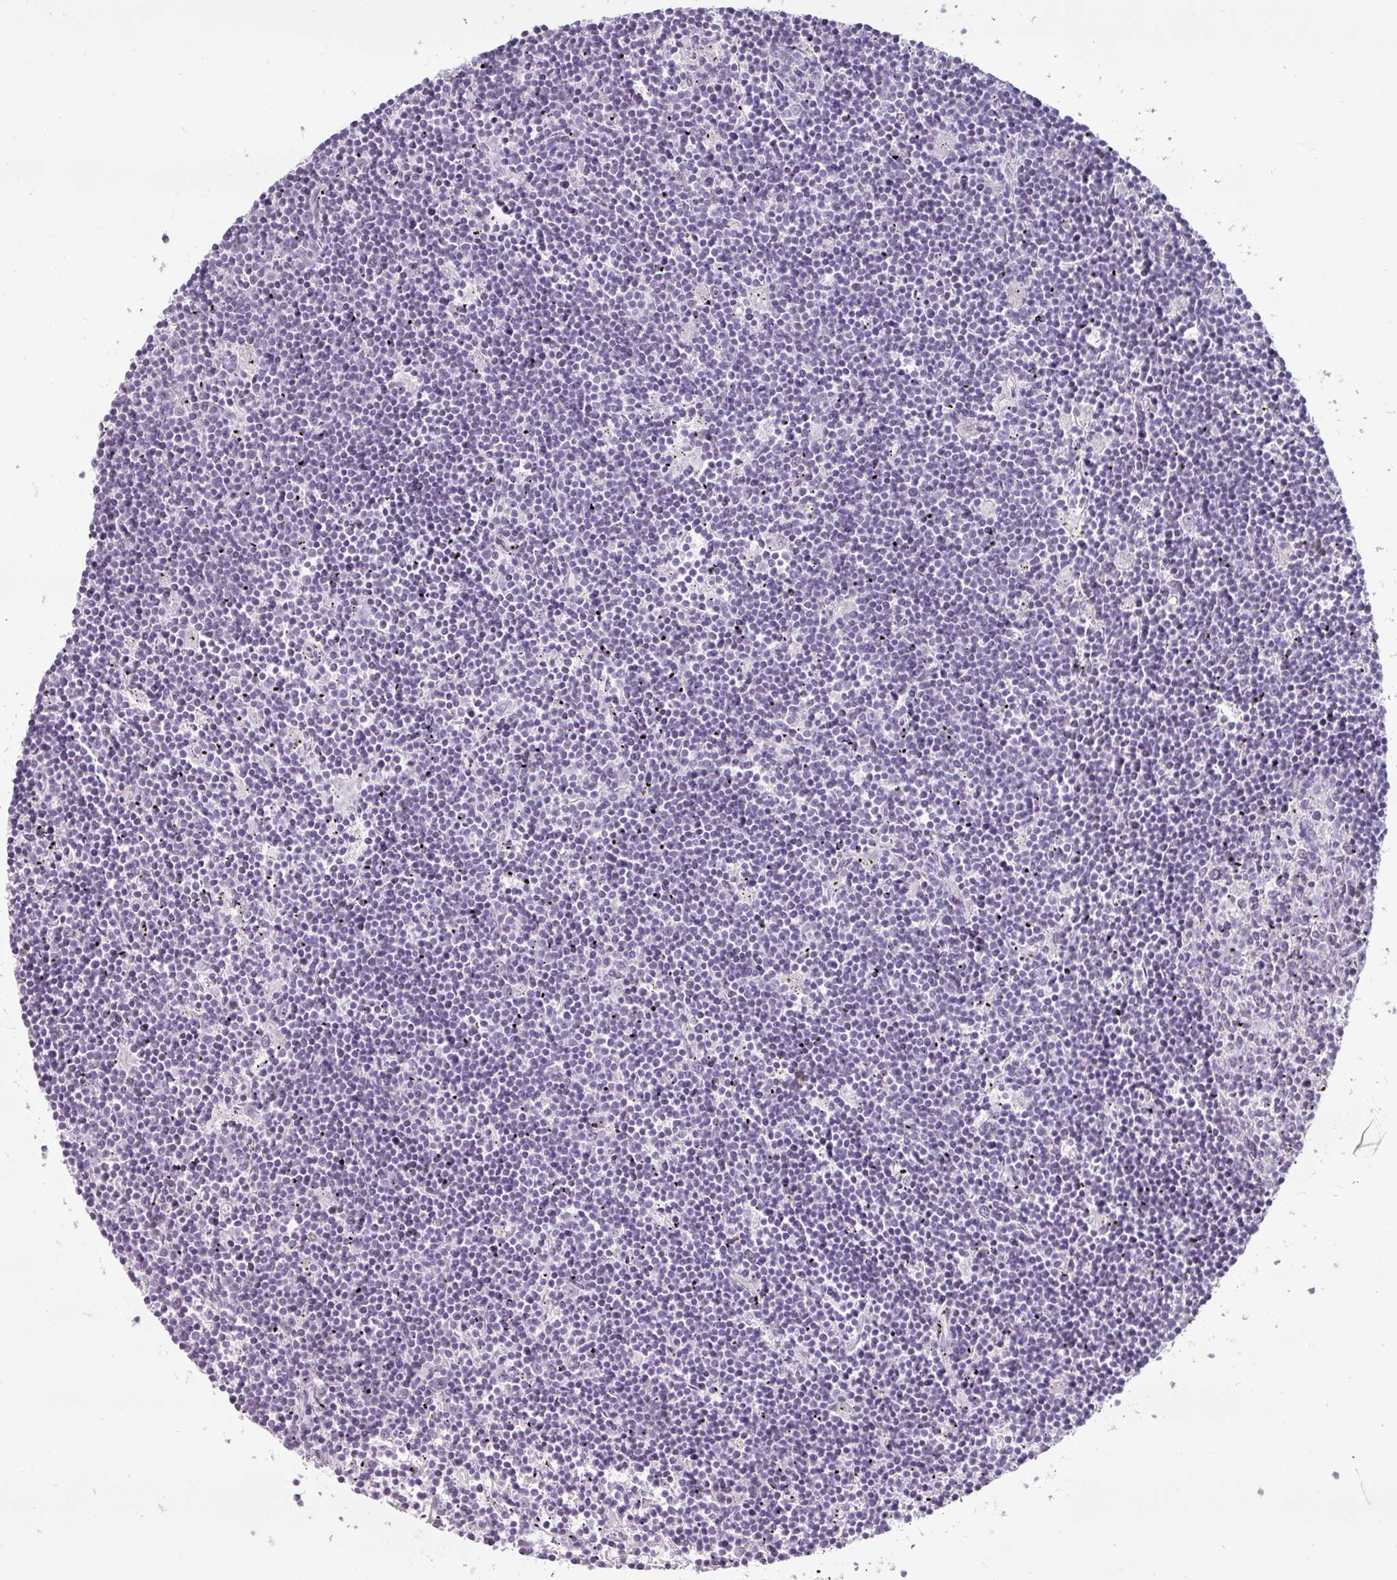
{"staining": {"intensity": "negative", "quantity": "none", "location": "none"}, "tissue": "lymphoma", "cell_type": "Tumor cells", "image_type": "cancer", "snomed": [{"axis": "morphology", "description": "Malignant lymphoma, non-Hodgkin's type, Low grade"}, {"axis": "topography", "description": "Spleen"}], "caption": "This is an IHC image of human lymphoma. There is no positivity in tumor cells.", "gene": "CHRDL1", "patient": {"sex": "male", "age": 76}}